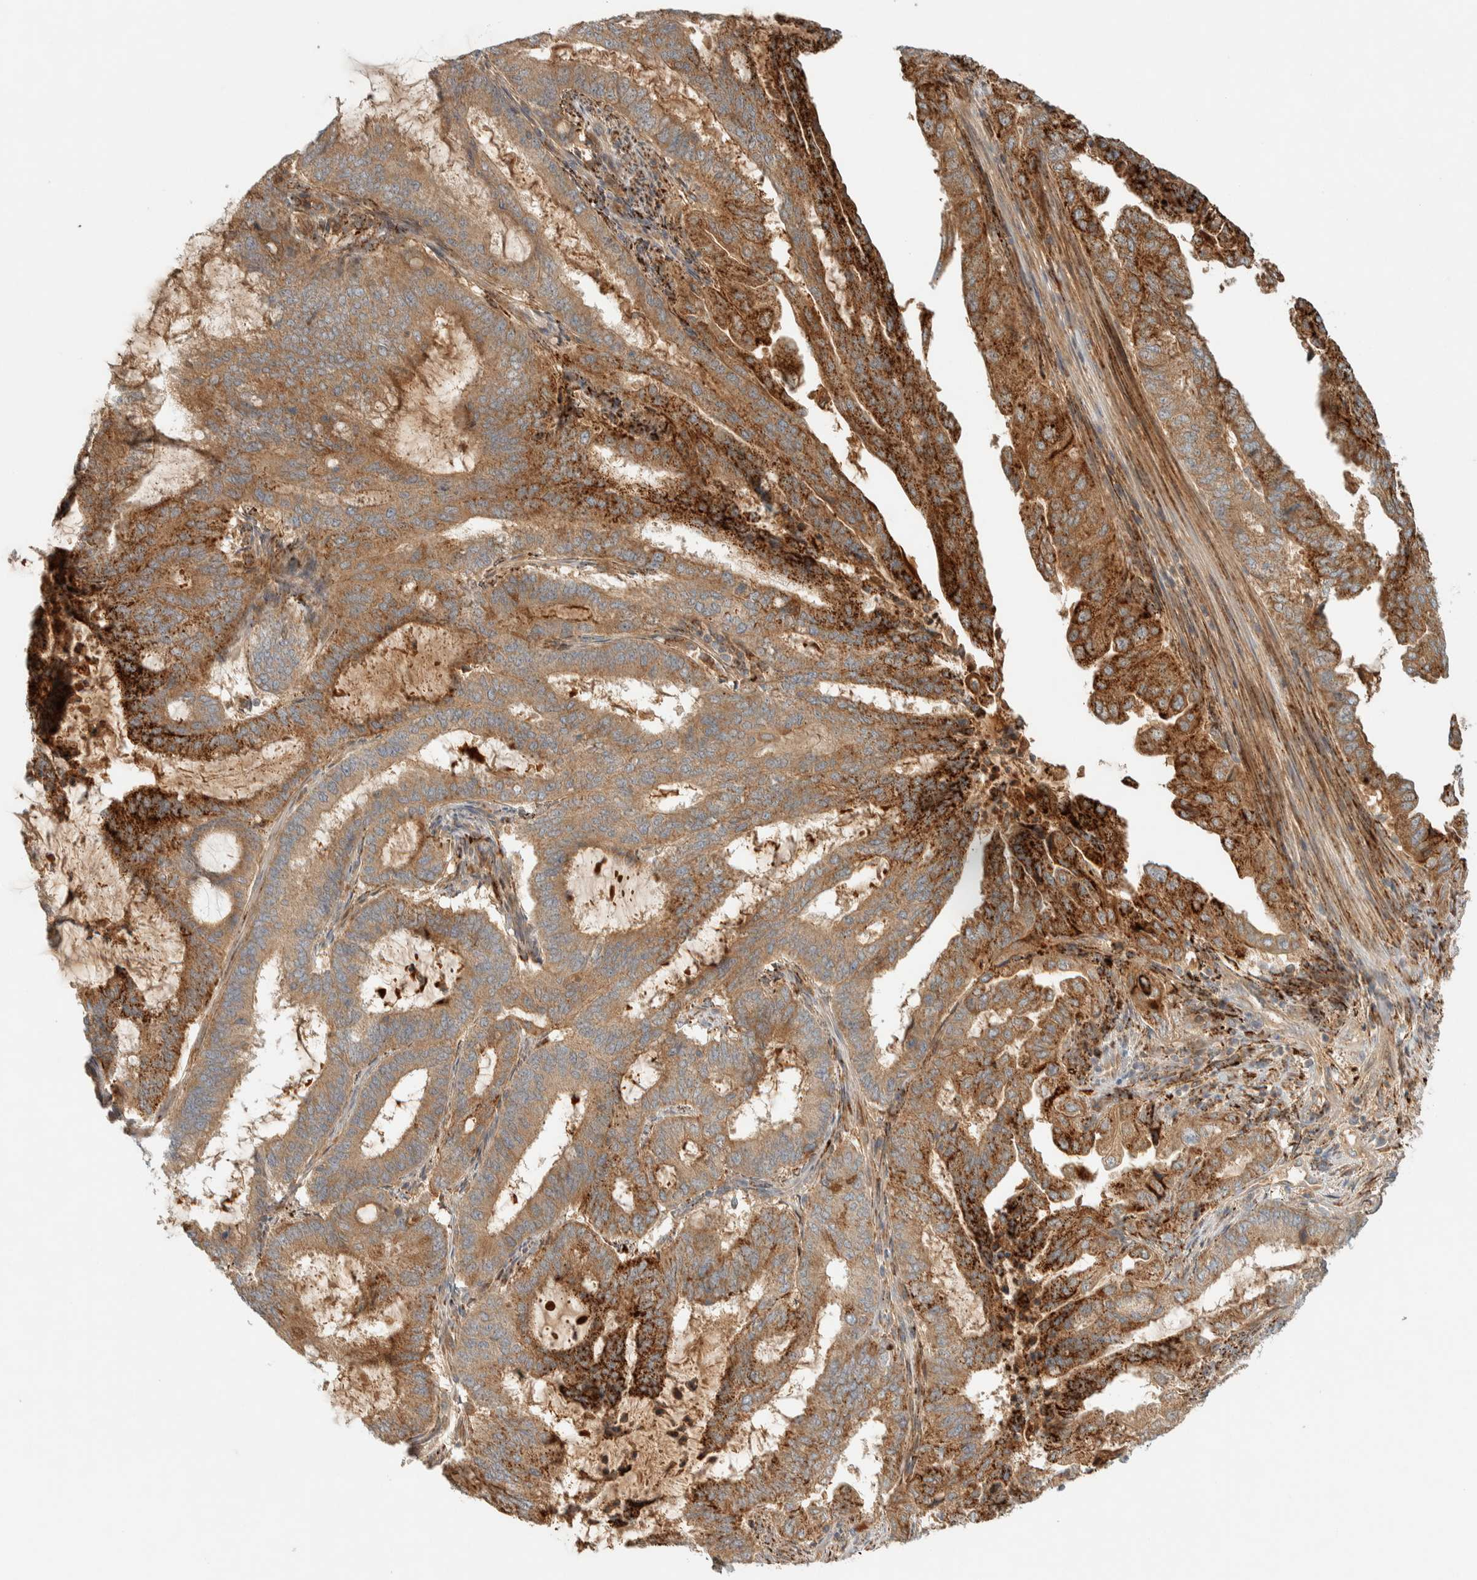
{"staining": {"intensity": "strong", "quantity": ">75%", "location": "cytoplasmic/membranous"}, "tissue": "endometrial cancer", "cell_type": "Tumor cells", "image_type": "cancer", "snomed": [{"axis": "morphology", "description": "Adenocarcinoma, NOS"}, {"axis": "topography", "description": "Endometrium"}], "caption": "Immunohistochemistry (IHC) of endometrial cancer displays high levels of strong cytoplasmic/membranous staining in approximately >75% of tumor cells. (IHC, brightfield microscopy, high magnification).", "gene": "FAM167A", "patient": {"sex": "female", "age": 51}}